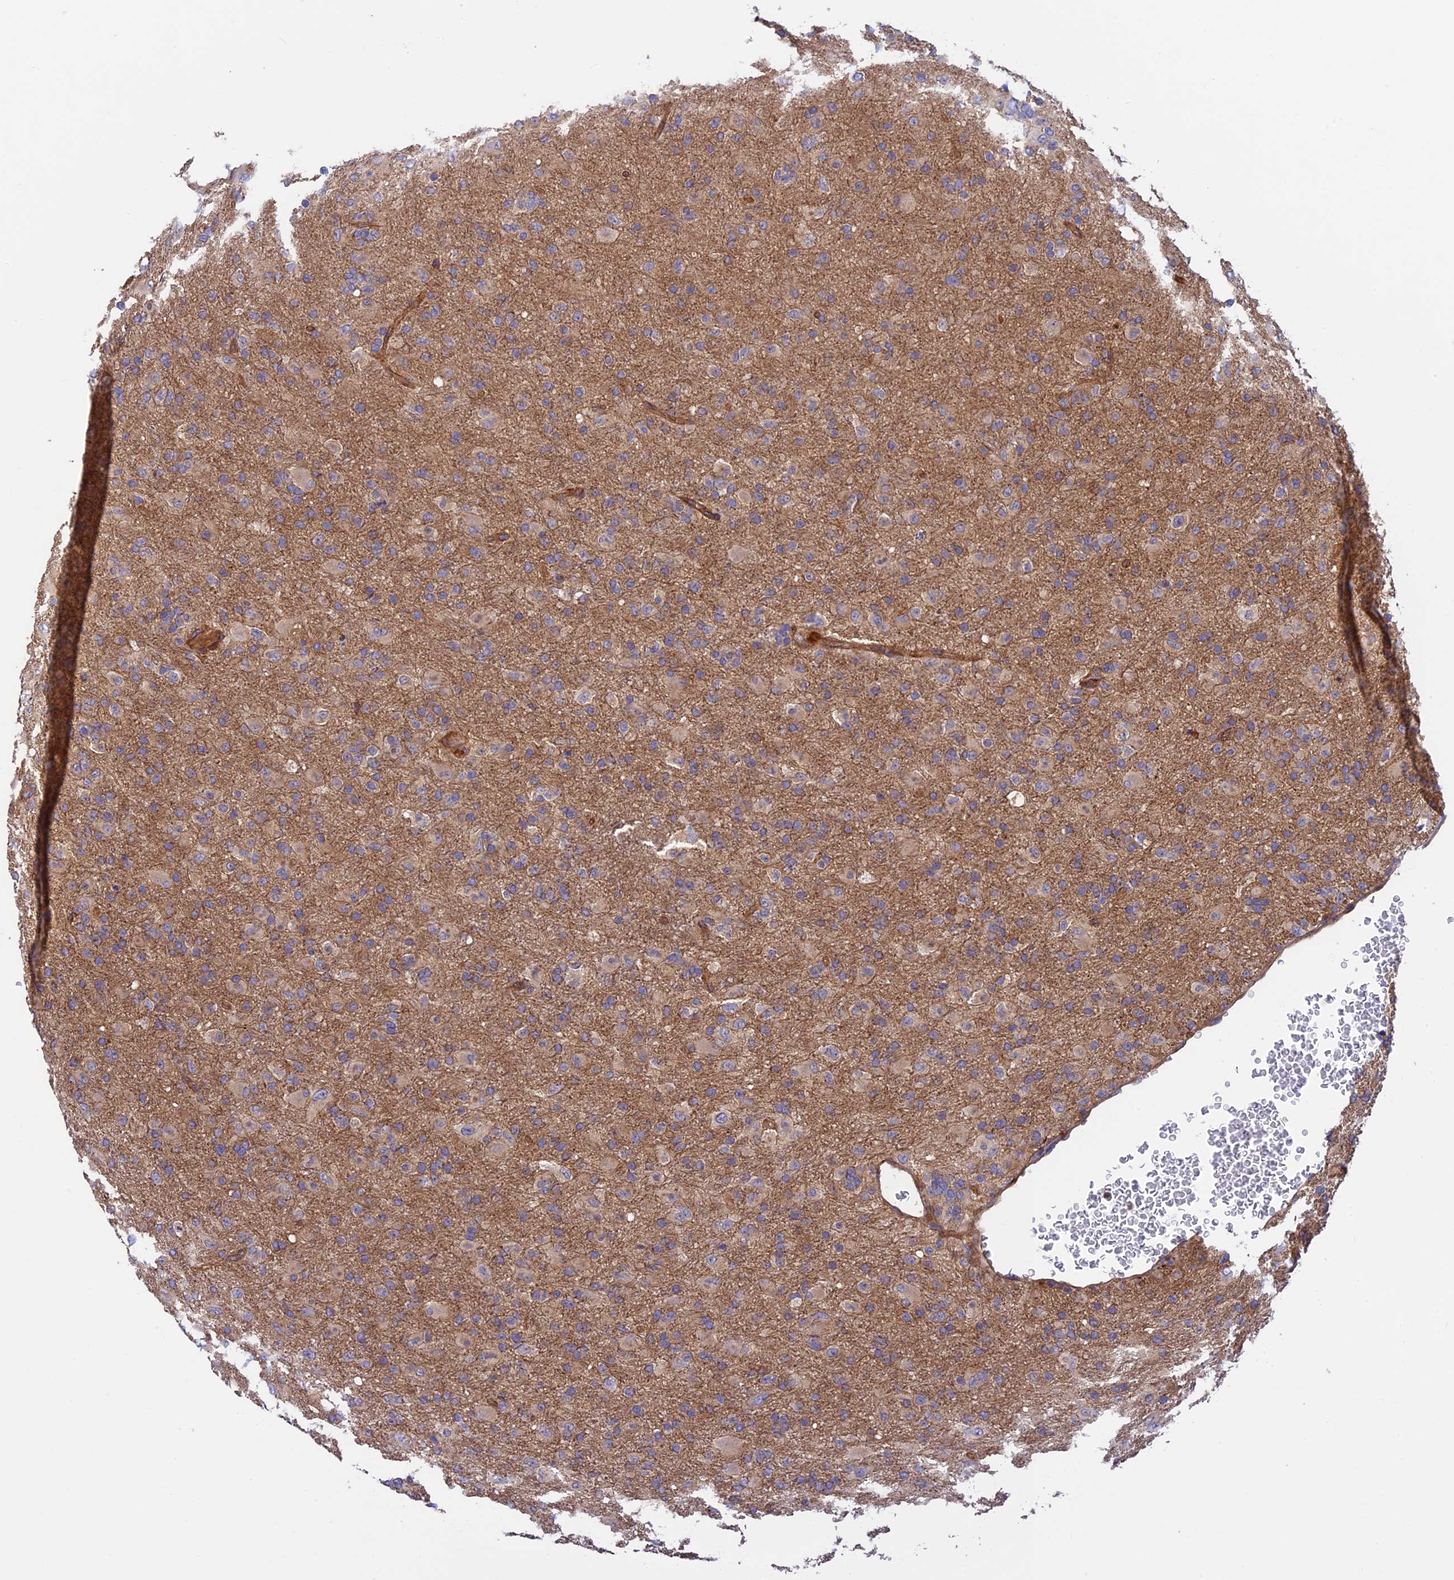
{"staining": {"intensity": "weak", "quantity": "25%-75%", "location": "cytoplasmic/membranous"}, "tissue": "glioma", "cell_type": "Tumor cells", "image_type": "cancer", "snomed": [{"axis": "morphology", "description": "Glioma, malignant, Low grade"}, {"axis": "topography", "description": "Brain"}], "caption": "Protein analysis of glioma tissue demonstrates weak cytoplasmic/membranous expression in about 25%-75% of tumor cells.", "gene": "ADAMTS15", "patient": {"sex": "male", "age": 65}}